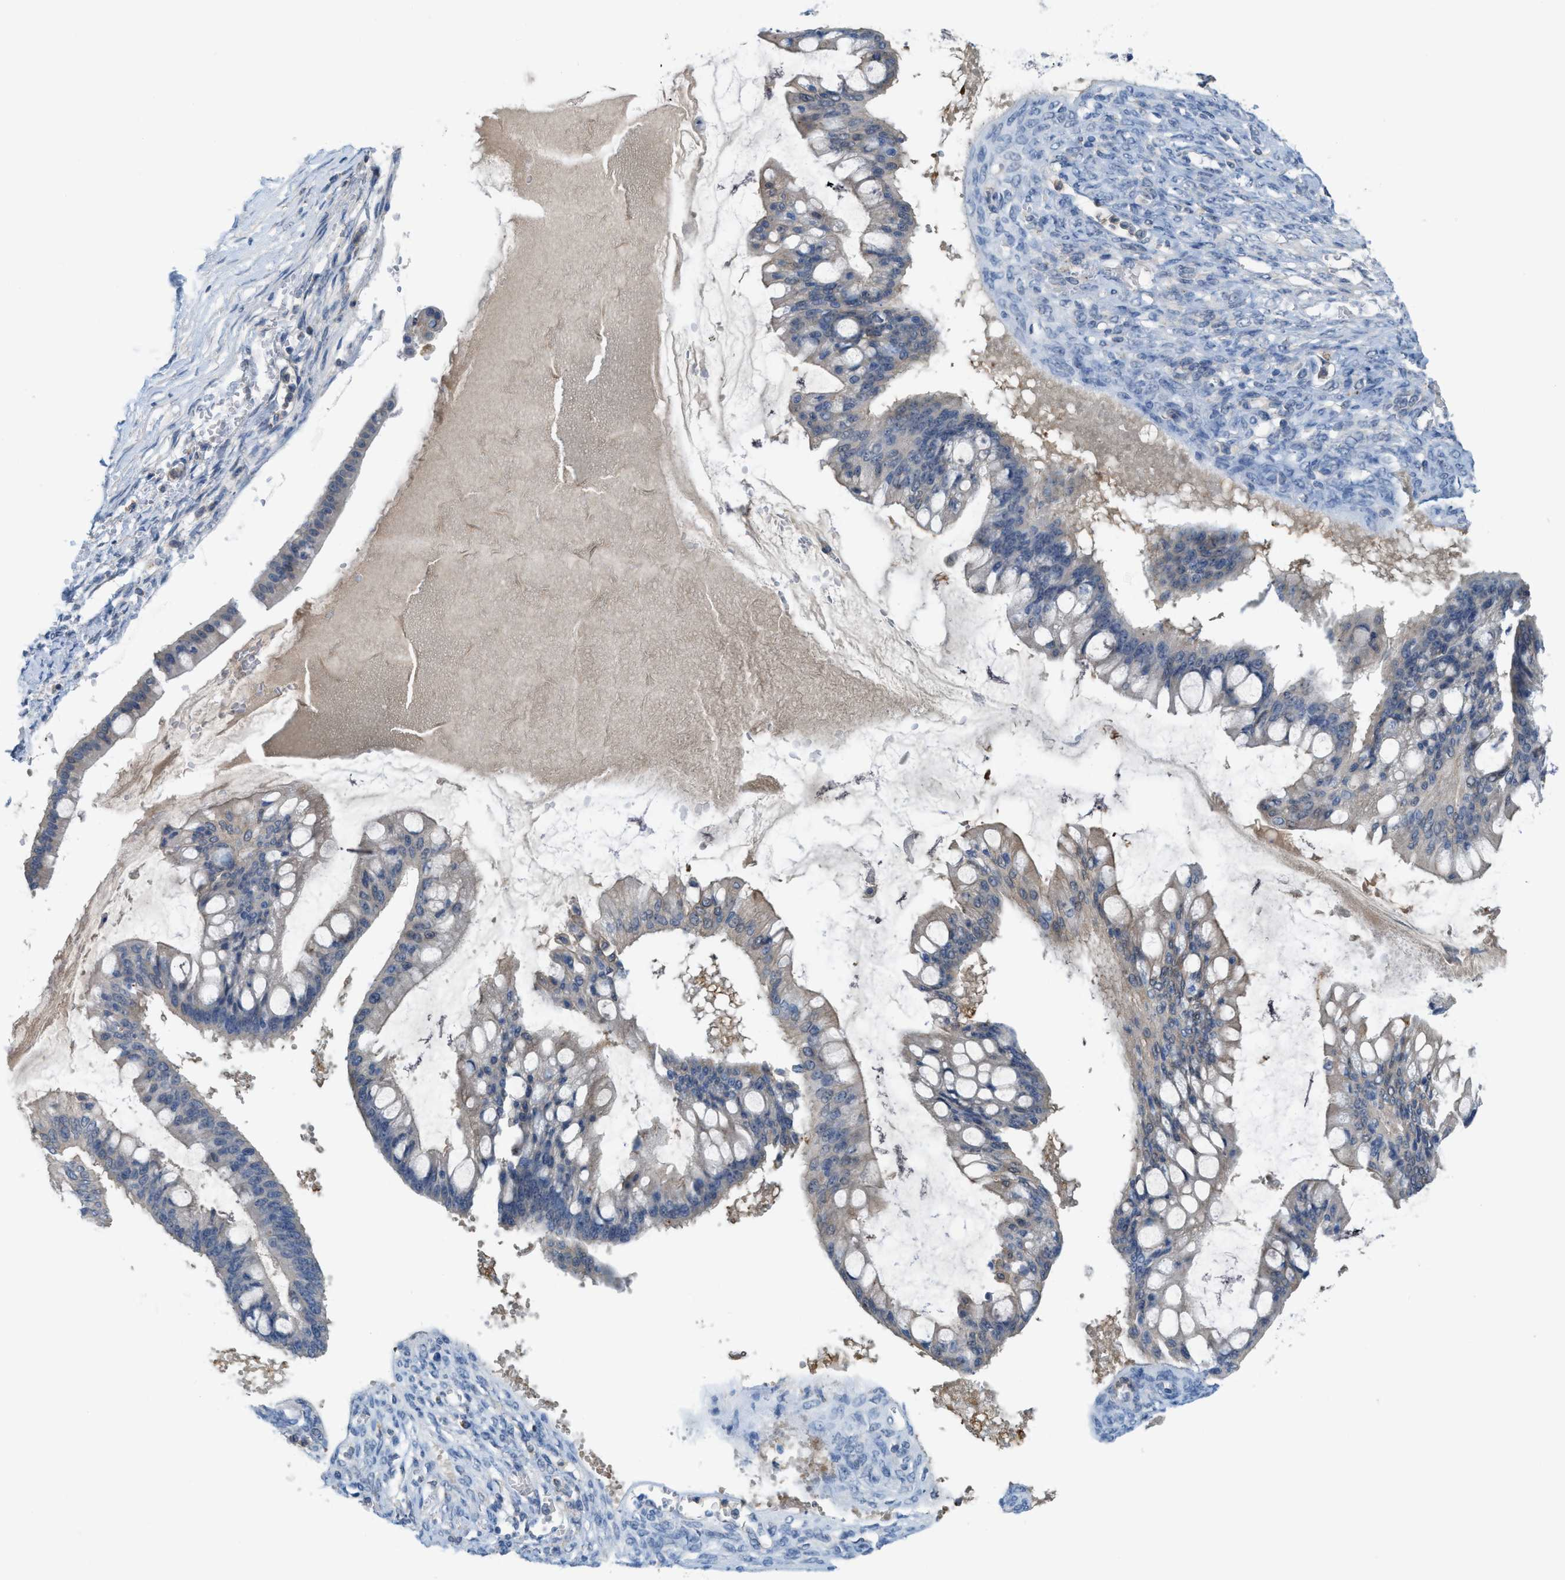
{"staining": {"intensity": "weak", "quantity": "25%-75%", "location": "cytoplasmic/membranous"}, "tissue": "ovarian cancer", "cell_type": "Tumor cells", "image_type": "cancer", "snomed": [{"axis": "morphology", "description": "Cystadenocarcinoma, mucinous, NOS"}, {"axis": "topography", "description": "Ovary"}], "caption": "Immunohistochemical staining of ovarian mucinous cystadenocarcinoma shows weak cytoplasmic/membranous protein expression in about 25%-75% of tumor cells.", "gene": "CSTB", "patient": {"sex": "female", "age": 73}}